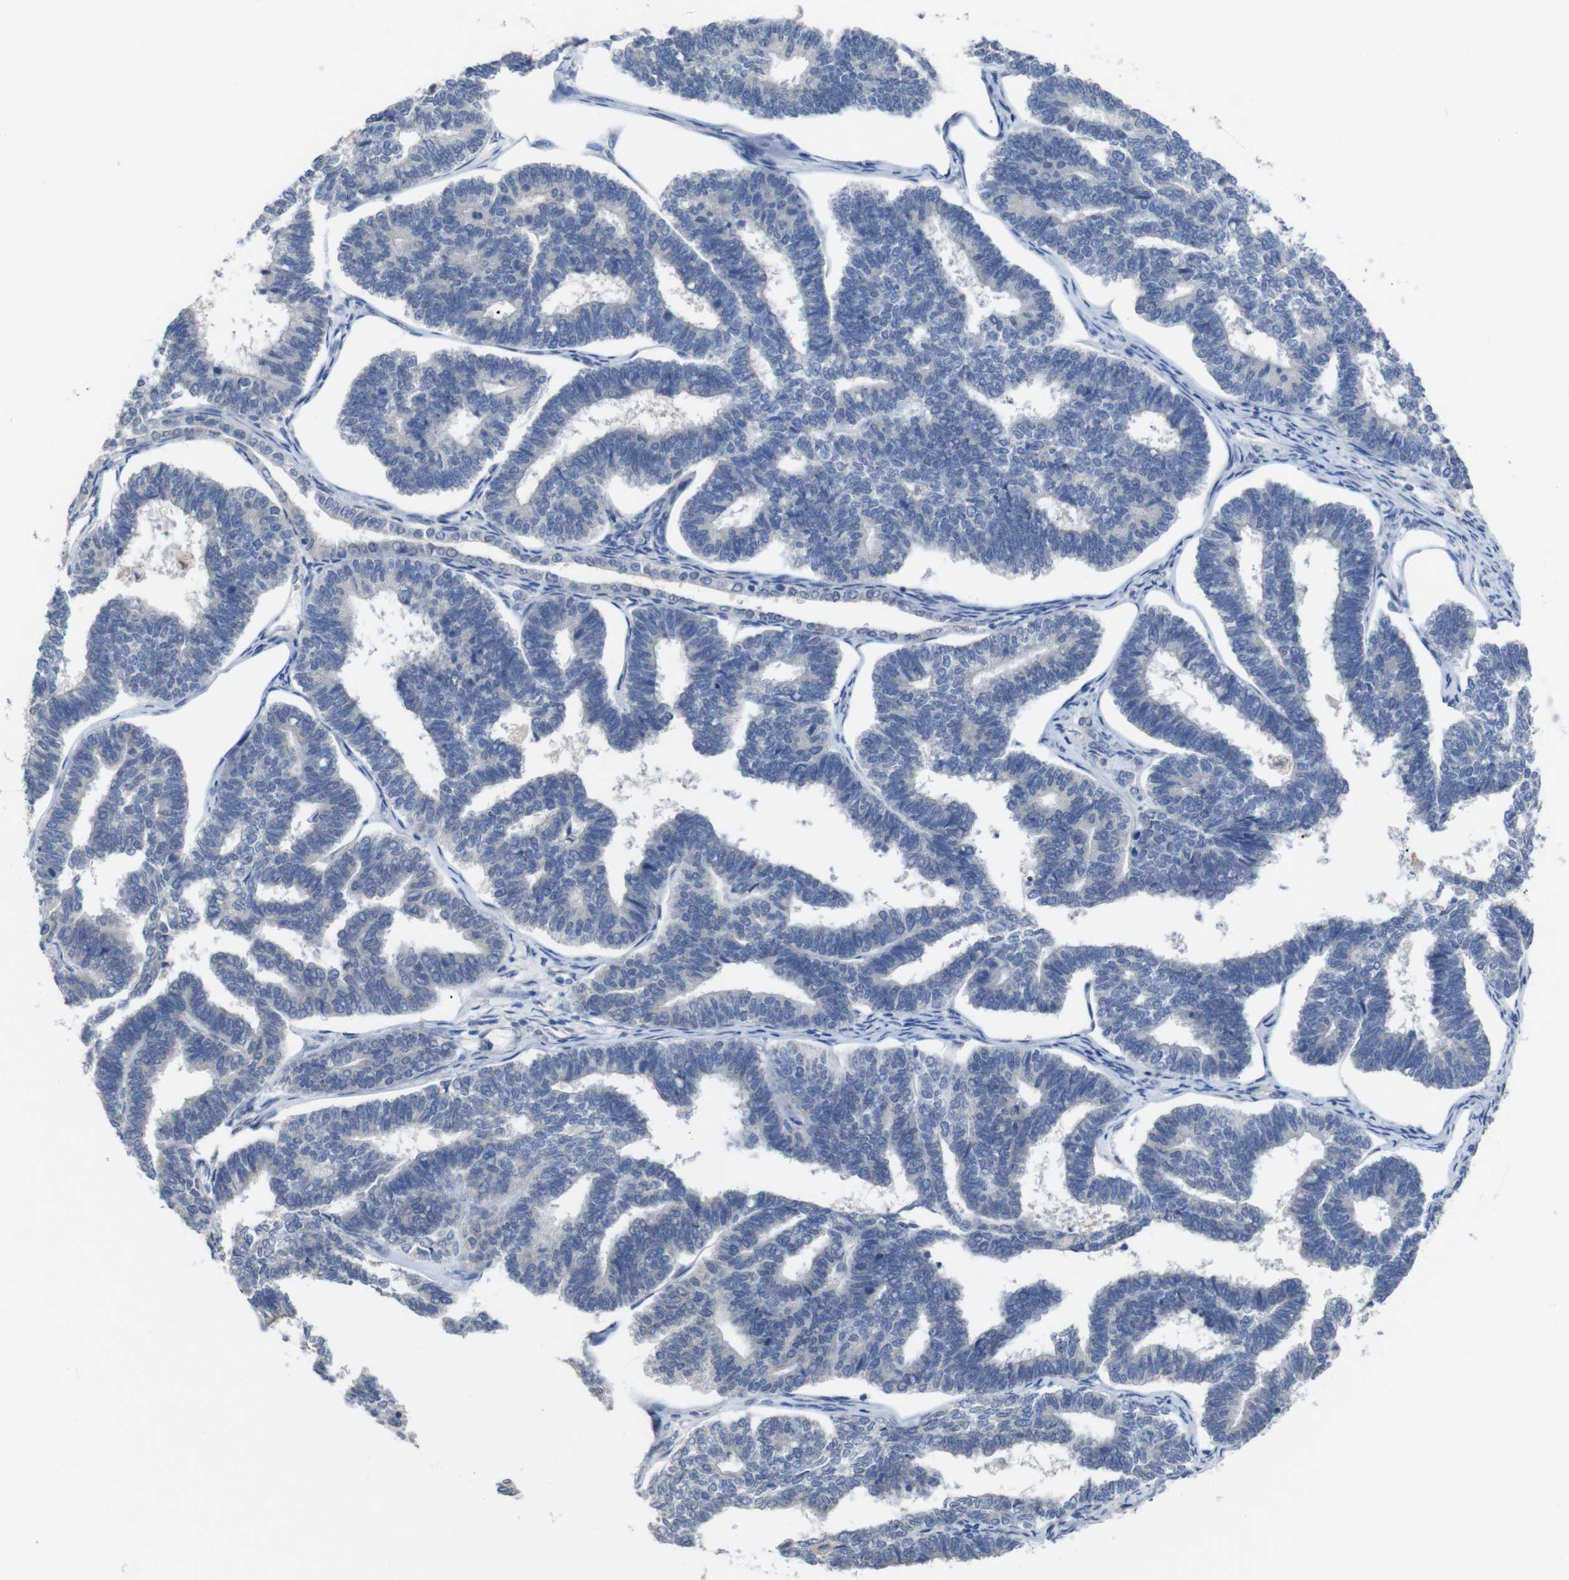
{"staining": {"intensity": "negative", "quantity": "none", "location": "none"}, "tissue": "endometrial cancer", "cell_type": "Tumor cells", "image_type": "cancer", "snomed": [{"axis": "morphology", "description": "Adenocarcinoma, NOS"}, {"axis": "topography", "description": "Endometrium"}], "caption": "Histopathology image shows no significant protein positivity in tumor cells of adenocarcinoma (endometrial).", "gene": "HNF1A", "patient": {"sex": "female", "age": 70}}